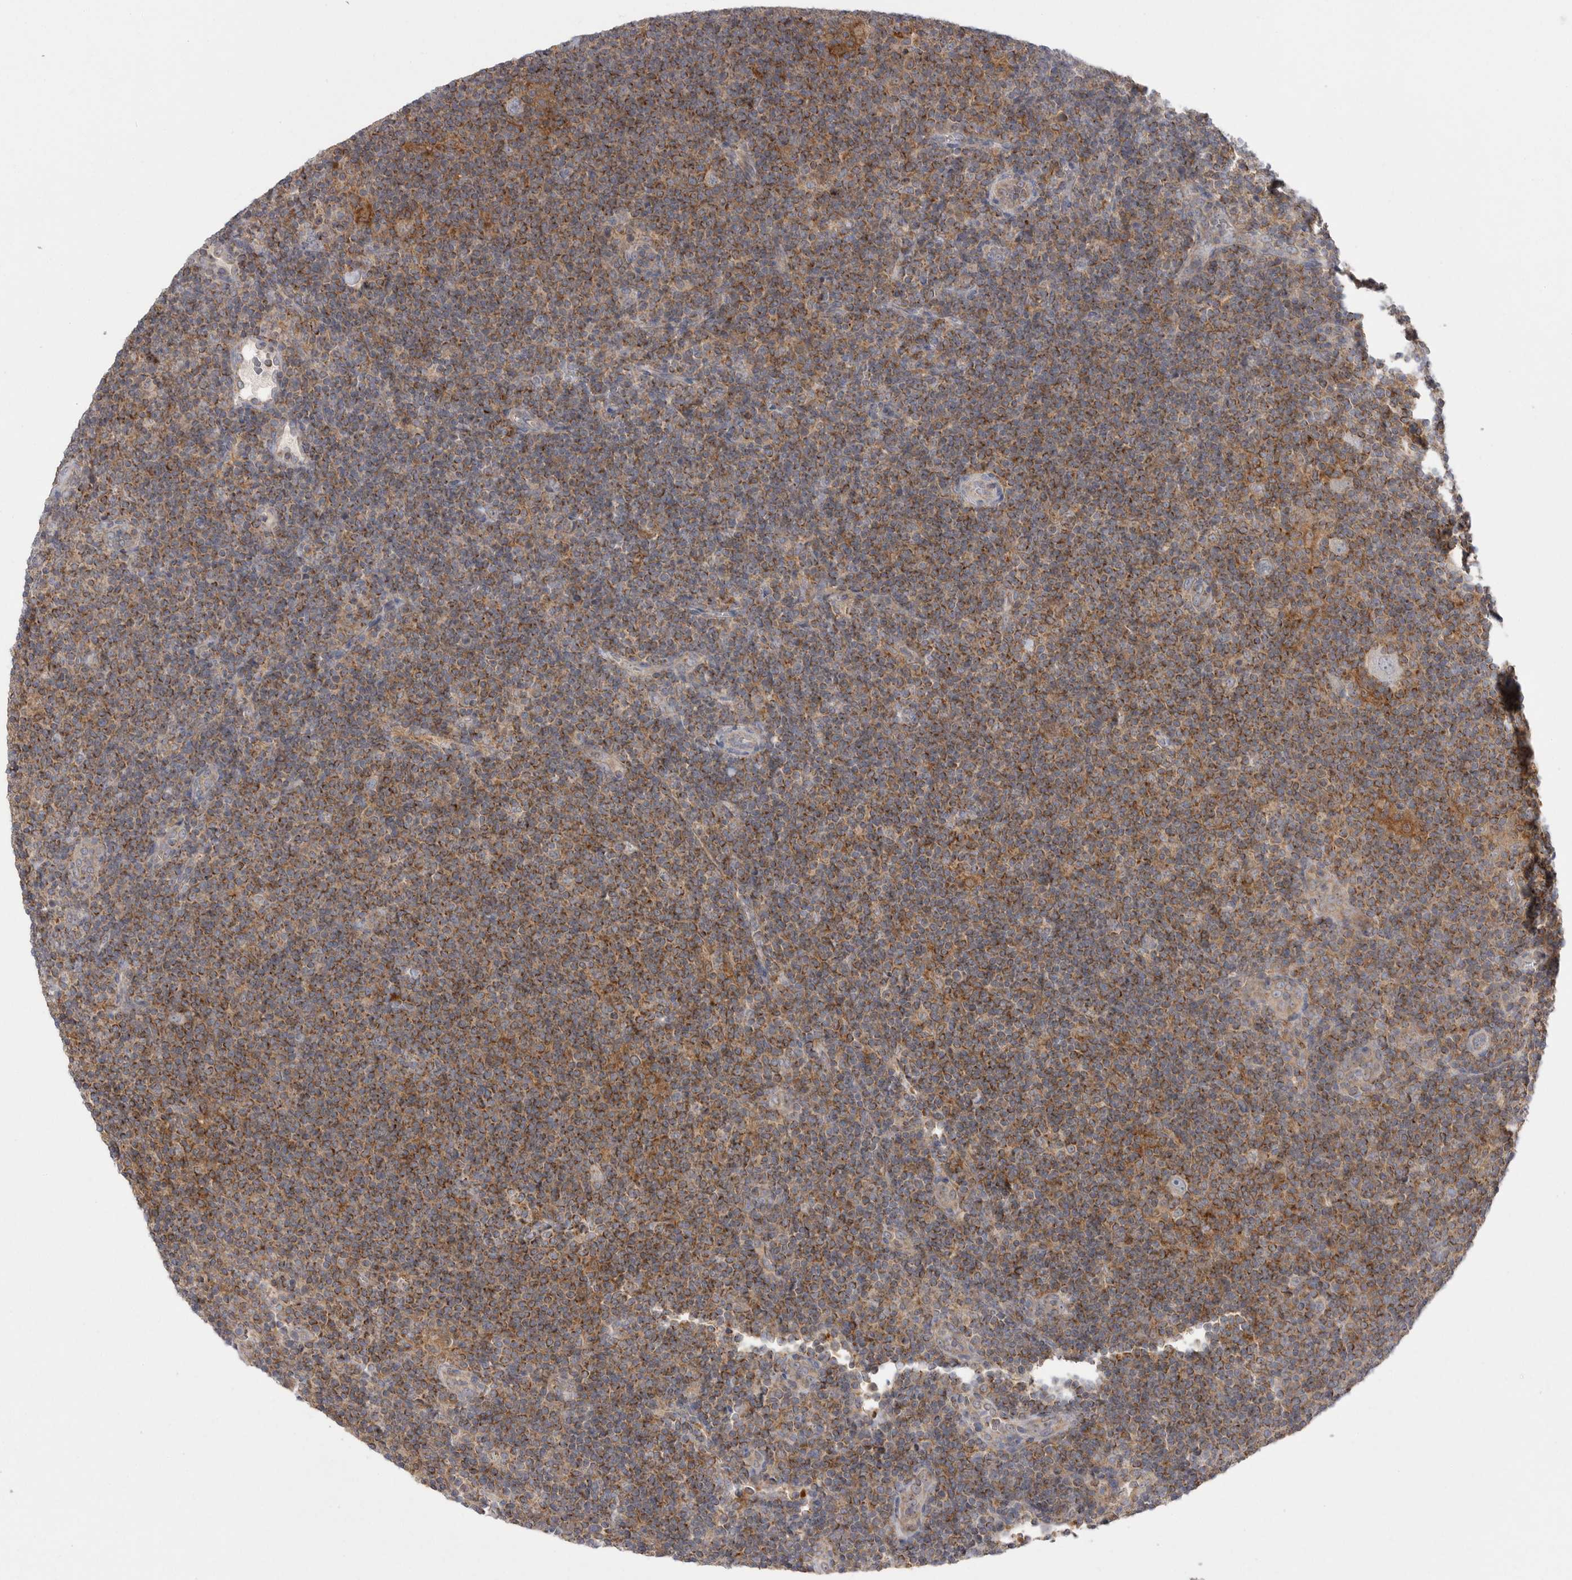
{"staining": {"intensity": "negative", "quantity": "none", "location": "none"}, "tissue": "lymphoma", "cell_type": "Tumor cells", "image_type": "cancer", "snomed": [{"axis": "morphology", "description": "Hodgkin's disease, NOS"}, {"axis": "topography", "description": "Lymph node"}], "caption": "A photomicrograph of Hodgkin's disease stained for a protein demonstrates no brown staining in tumor cells.", "gene": "KYAT3", "patient": {"sex": "female", "age": 57}}